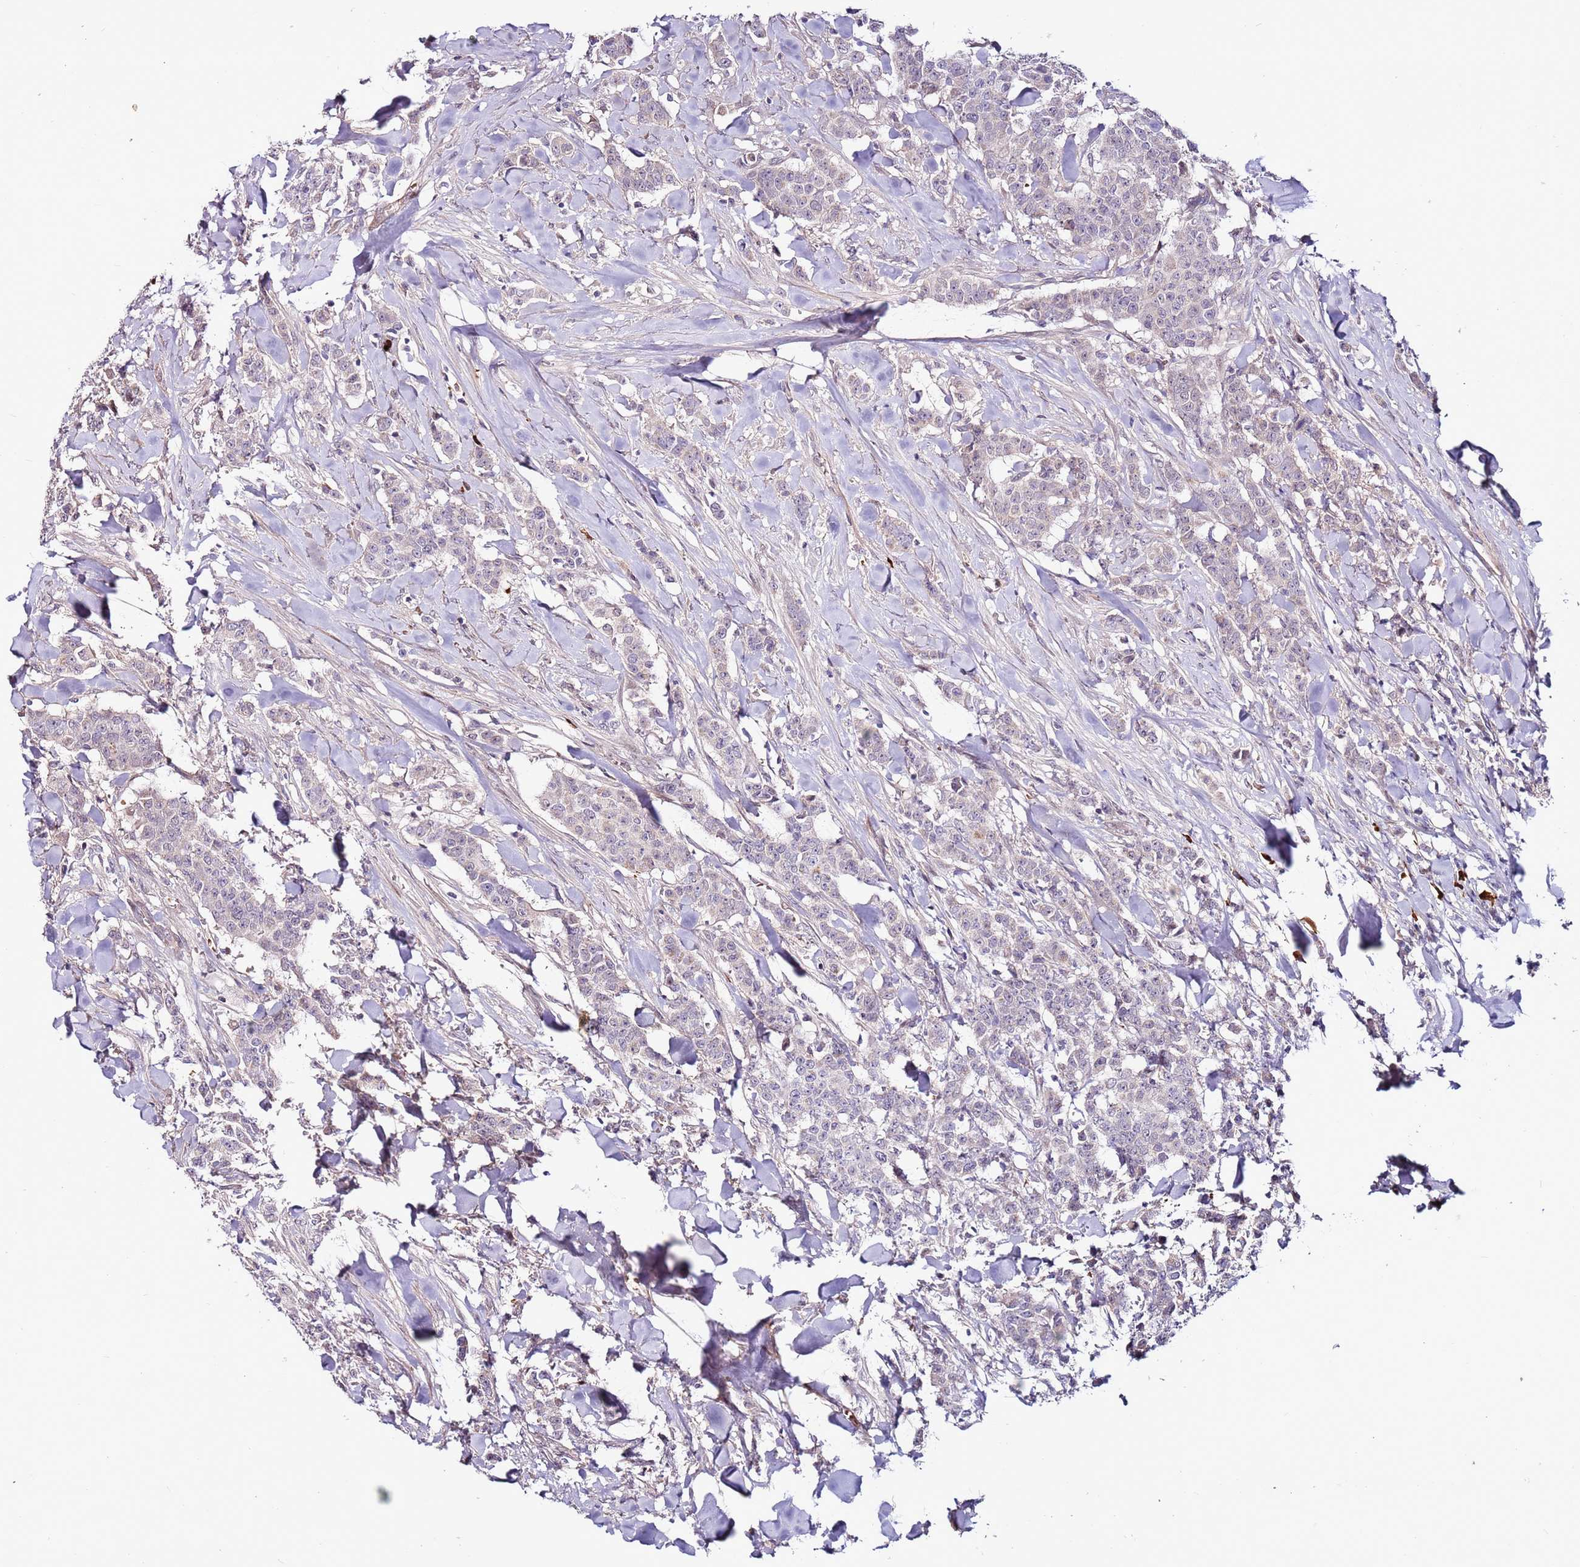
{"staining": {"intensity": "negative", "quantity": "none", "location": "none"}, "tissue": "breast cancer", "cell_type": "Tumor cells", "image_type": "cancer", "snomed": [{"axis": "morphology", "description": "Duct carcinoma"}, {"axis": "topography", "description": "Breast"}], "caption": "Histopathology image shows no significant protein expression in tumor cells of intraductal carcinoma (breast). (DAB (3,3'-diaminobenzidine) immunohistochemistry with hematoxylin counter stain).", "gene": "MTG2", "patient": {"sex": "female", "age": 40}}